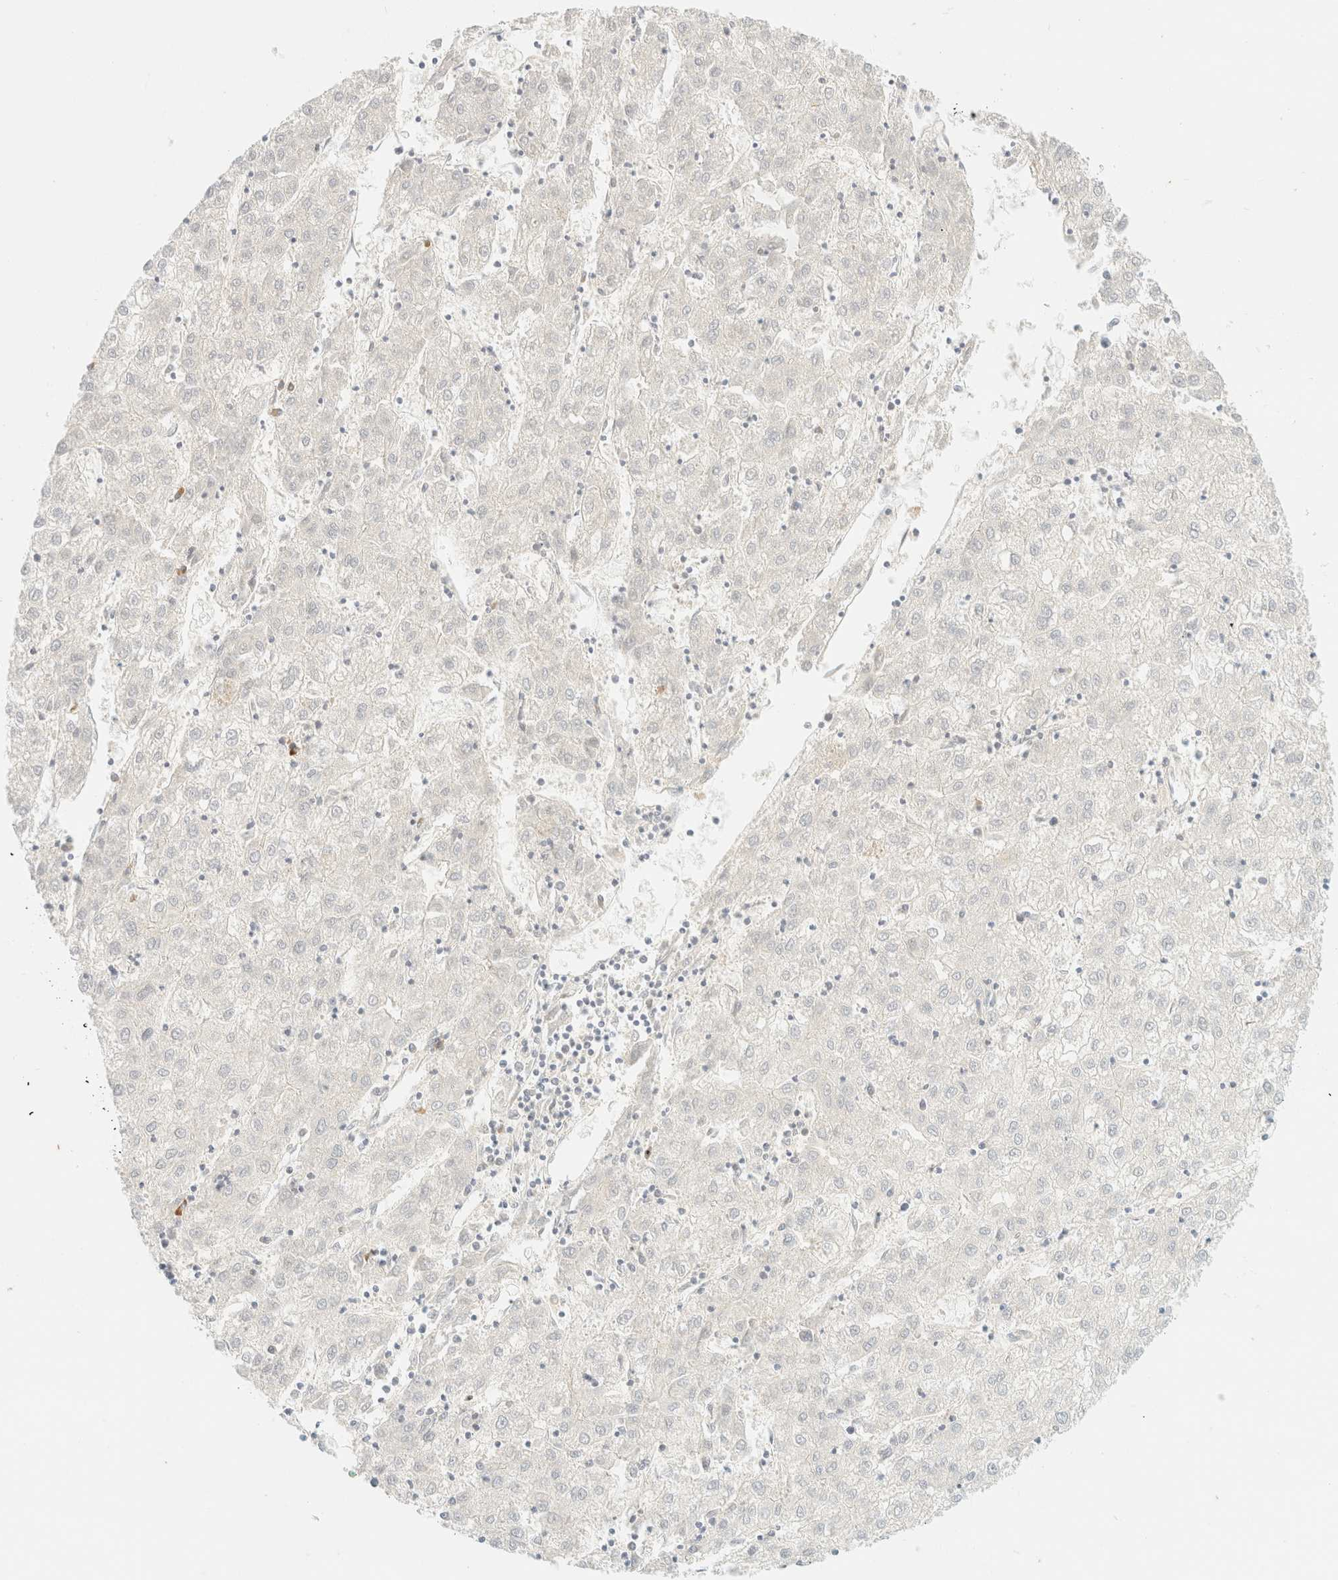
{"staining": {"intensity": "negative", "quantity": "none", "location": "none"}, "tissue": "liver cancer", "cell_type": "Tumor cells", "image_type": "cancer", "snomed": [{"axis": "morphology", "description": "Carcinoma, Hepatocellular, NOS"}, {"axis": "topography", "description": "Liver"}], "caption": "Liver cancer (hepatocellular carcinoma) was stained to show a protein in brown. There is no significant expression in tumor cells. (DAB (3,3'-diaminobenzidine) immunohistochemistry (IHC) visualized using brightfield microscopy, high magnification).", "gene": "FHOD1", "patient": {"sex": "male", "age": 72}}